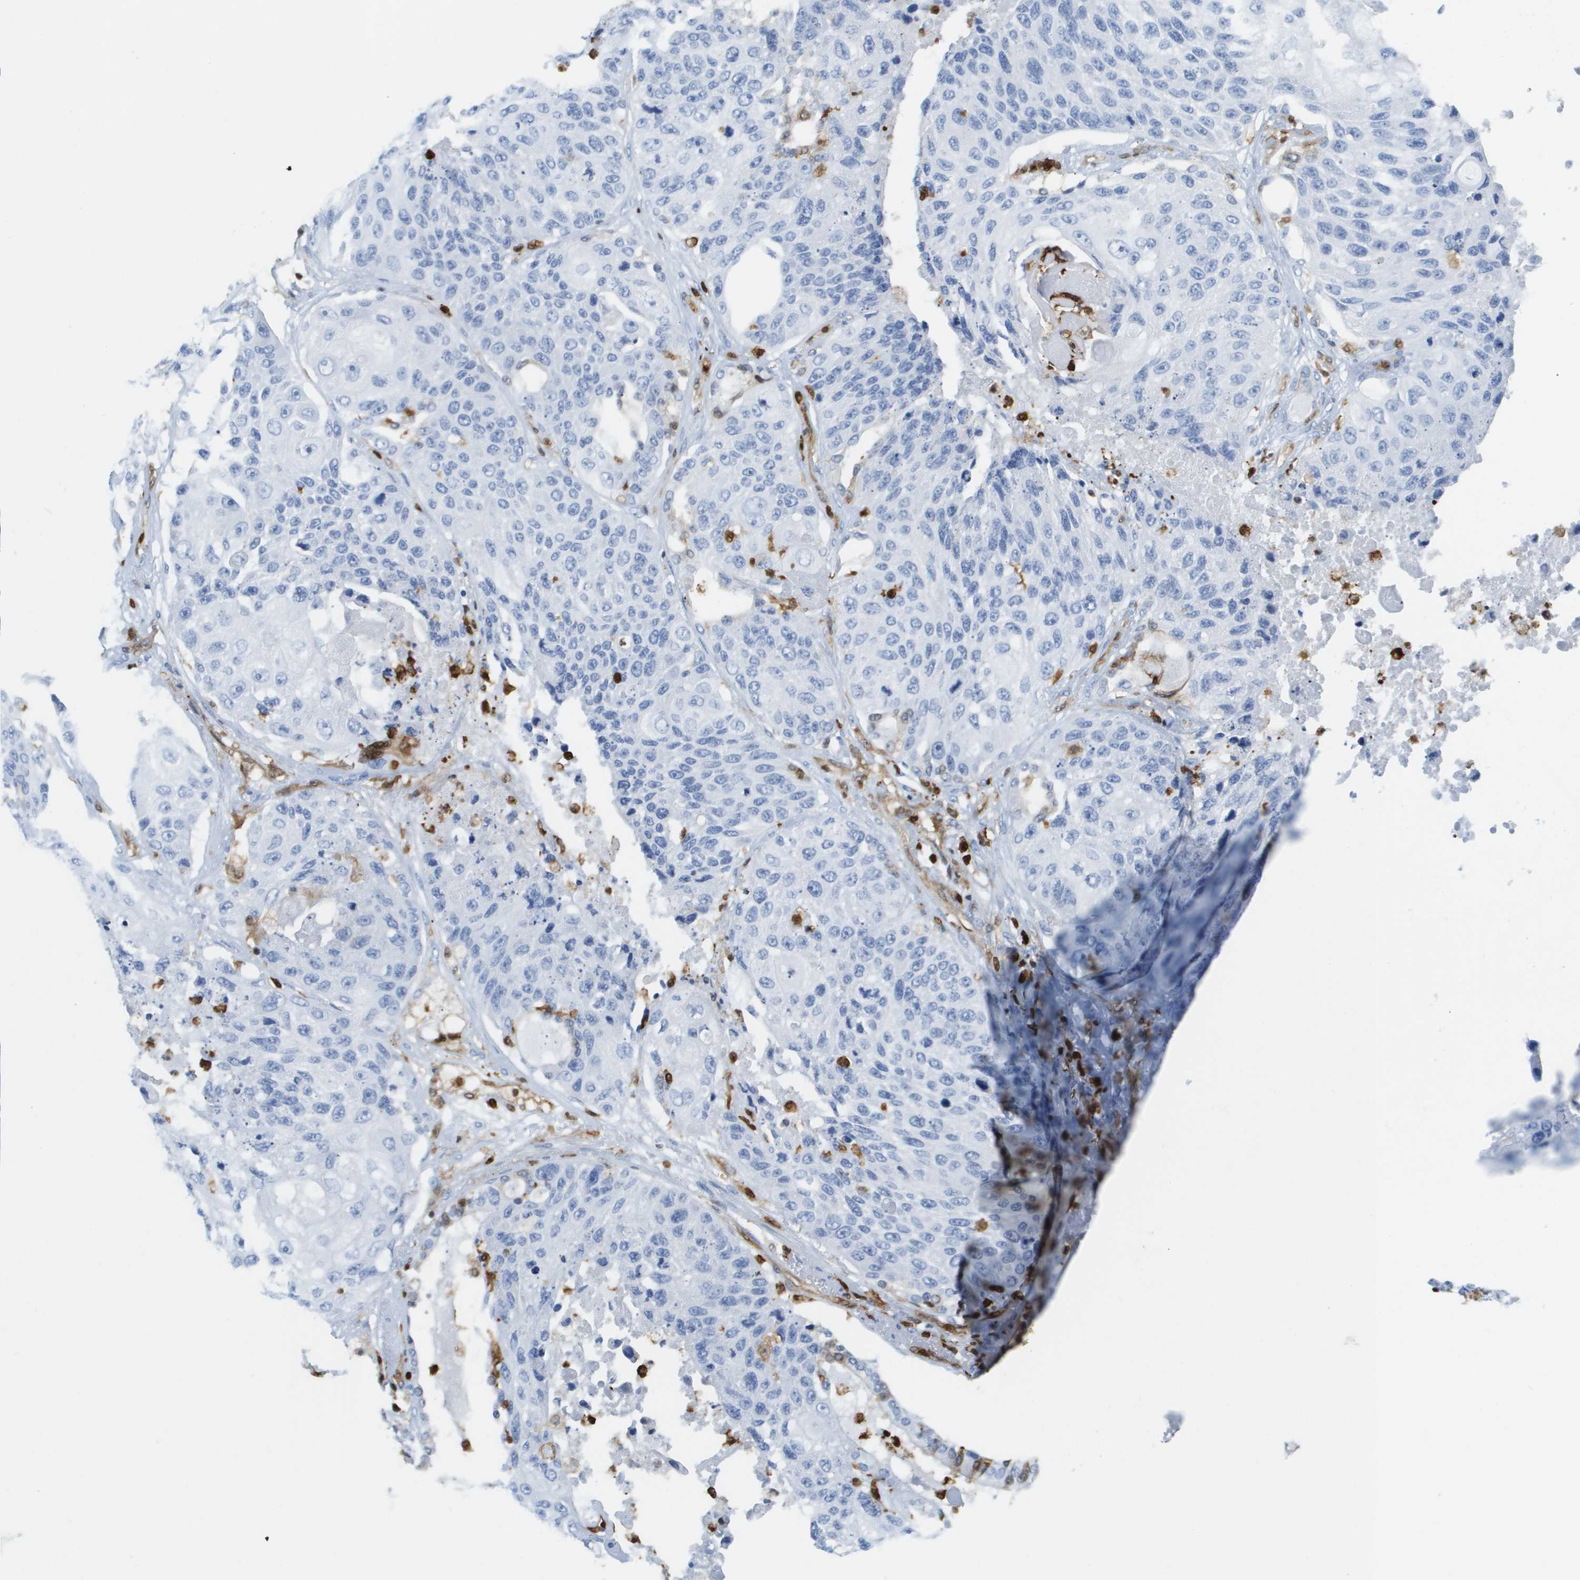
{"staining": {"intensity": "negative", "quantity": "none", "location": "none"}, "tissue": "lung cancer", "cell_type": "Tumor cells", "image_type": "cancer", "snomed": [{"axis": "morphology", "description": "Squamous cell carcinoma, NOS"}, {"axis": "topography", "description": "Lung"}], "caption": "A high-resolution histopathology image shows immunohistochemistry (IHC) staining of squamous cell carcinoma (lung), which shows no significant staining in tumor cells. (DAB (3,3'-diaminobenzidine) immunohistochemistry (IHC) visualized using brightfield microscopy, high magnification).", "gene": "DOCK5", "patient": {"sex": "male", "age": 61}}